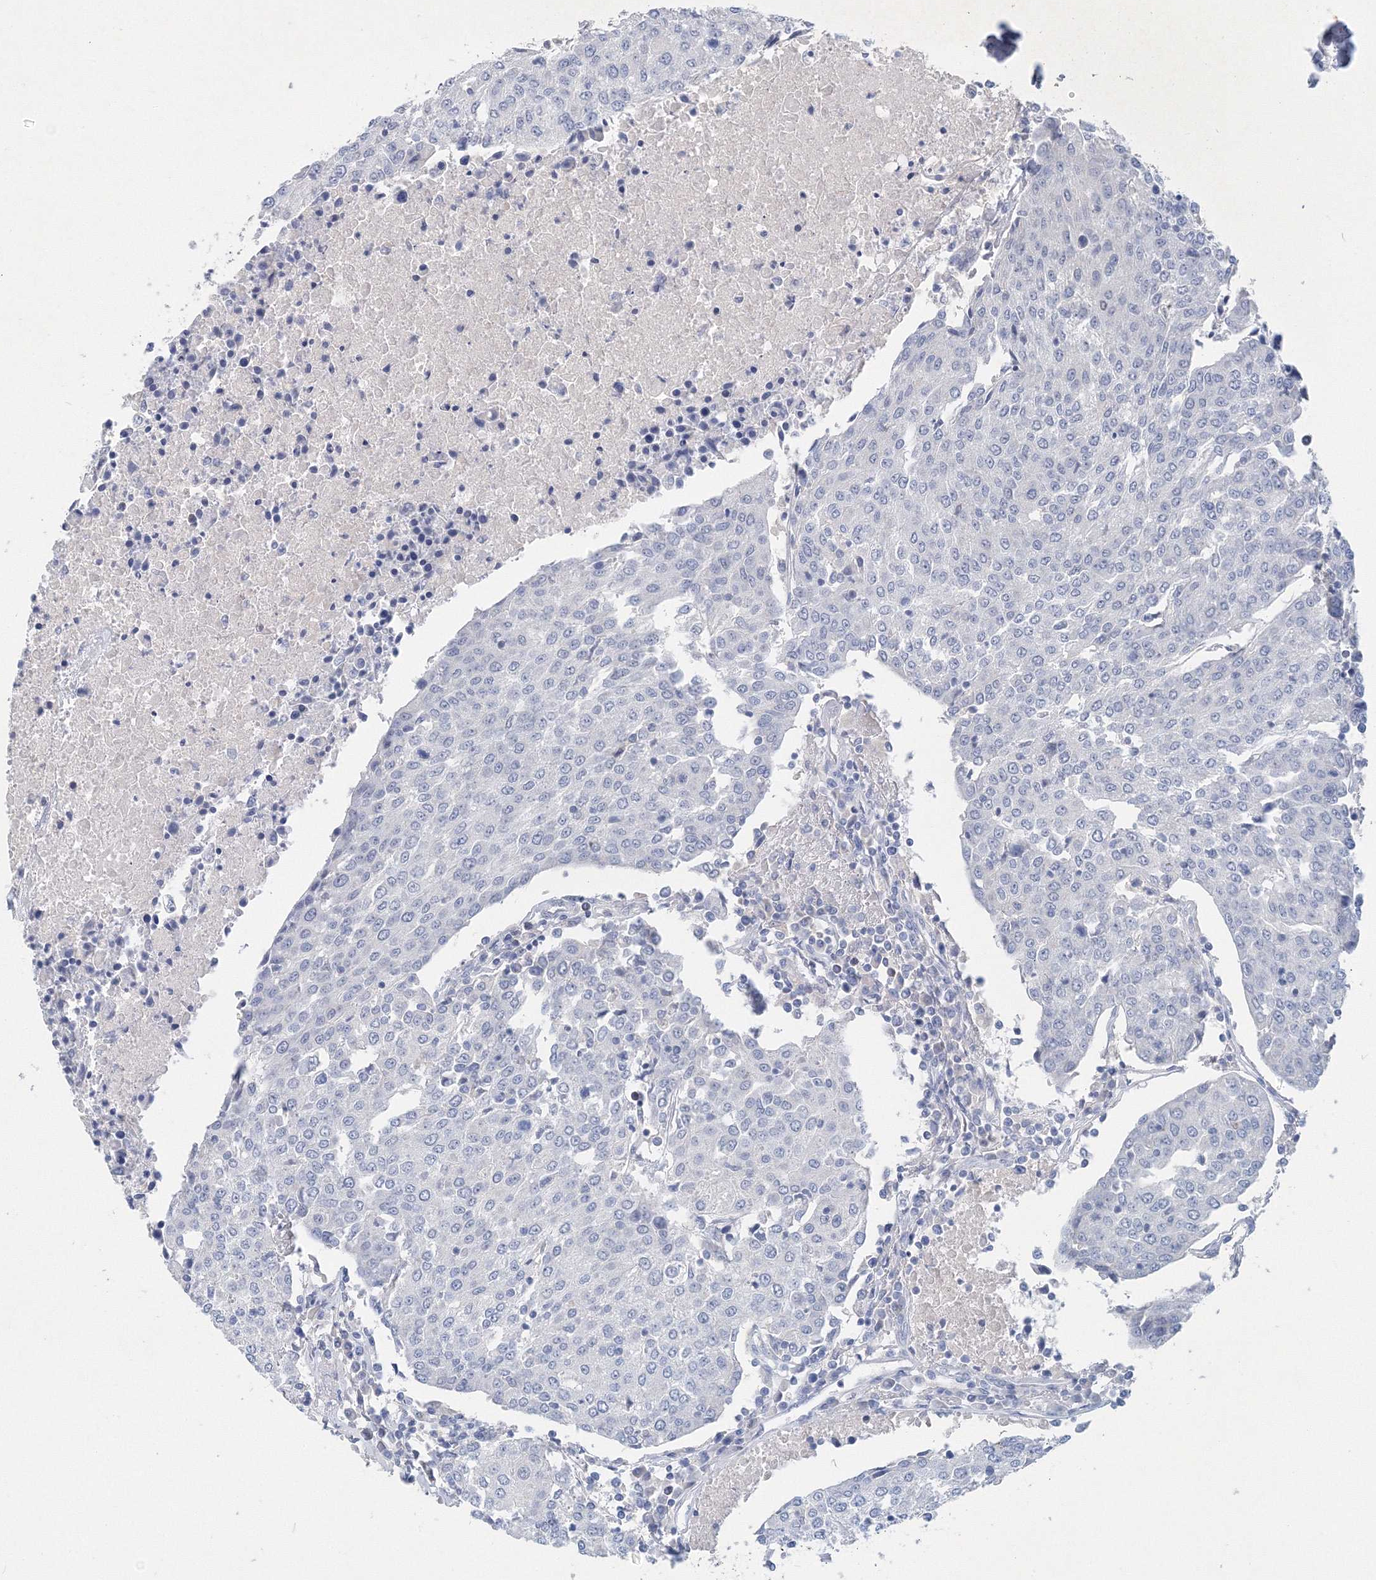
{"staining": {"intensity": "negative", "quantity": "none", "location": "none"}, "tissue": "urothelial cancer", "cell_type": "Tumor cells", "image_type": "cancer", "snomed": [{"axis": "morphology", "description": "Urothelial carcinoma, High grade"}, {"axis": "topography", "description": "Urinary bladder"}], "caption": "A photomicrograph of human urothelial carcinoma (high-grade) is negative for staining in tumor cells. (DAB immunohistochemistry with hematoxylin counter stain).", "gene": "OSBPL6", "patient": {"sex": "female", "age": 85}}